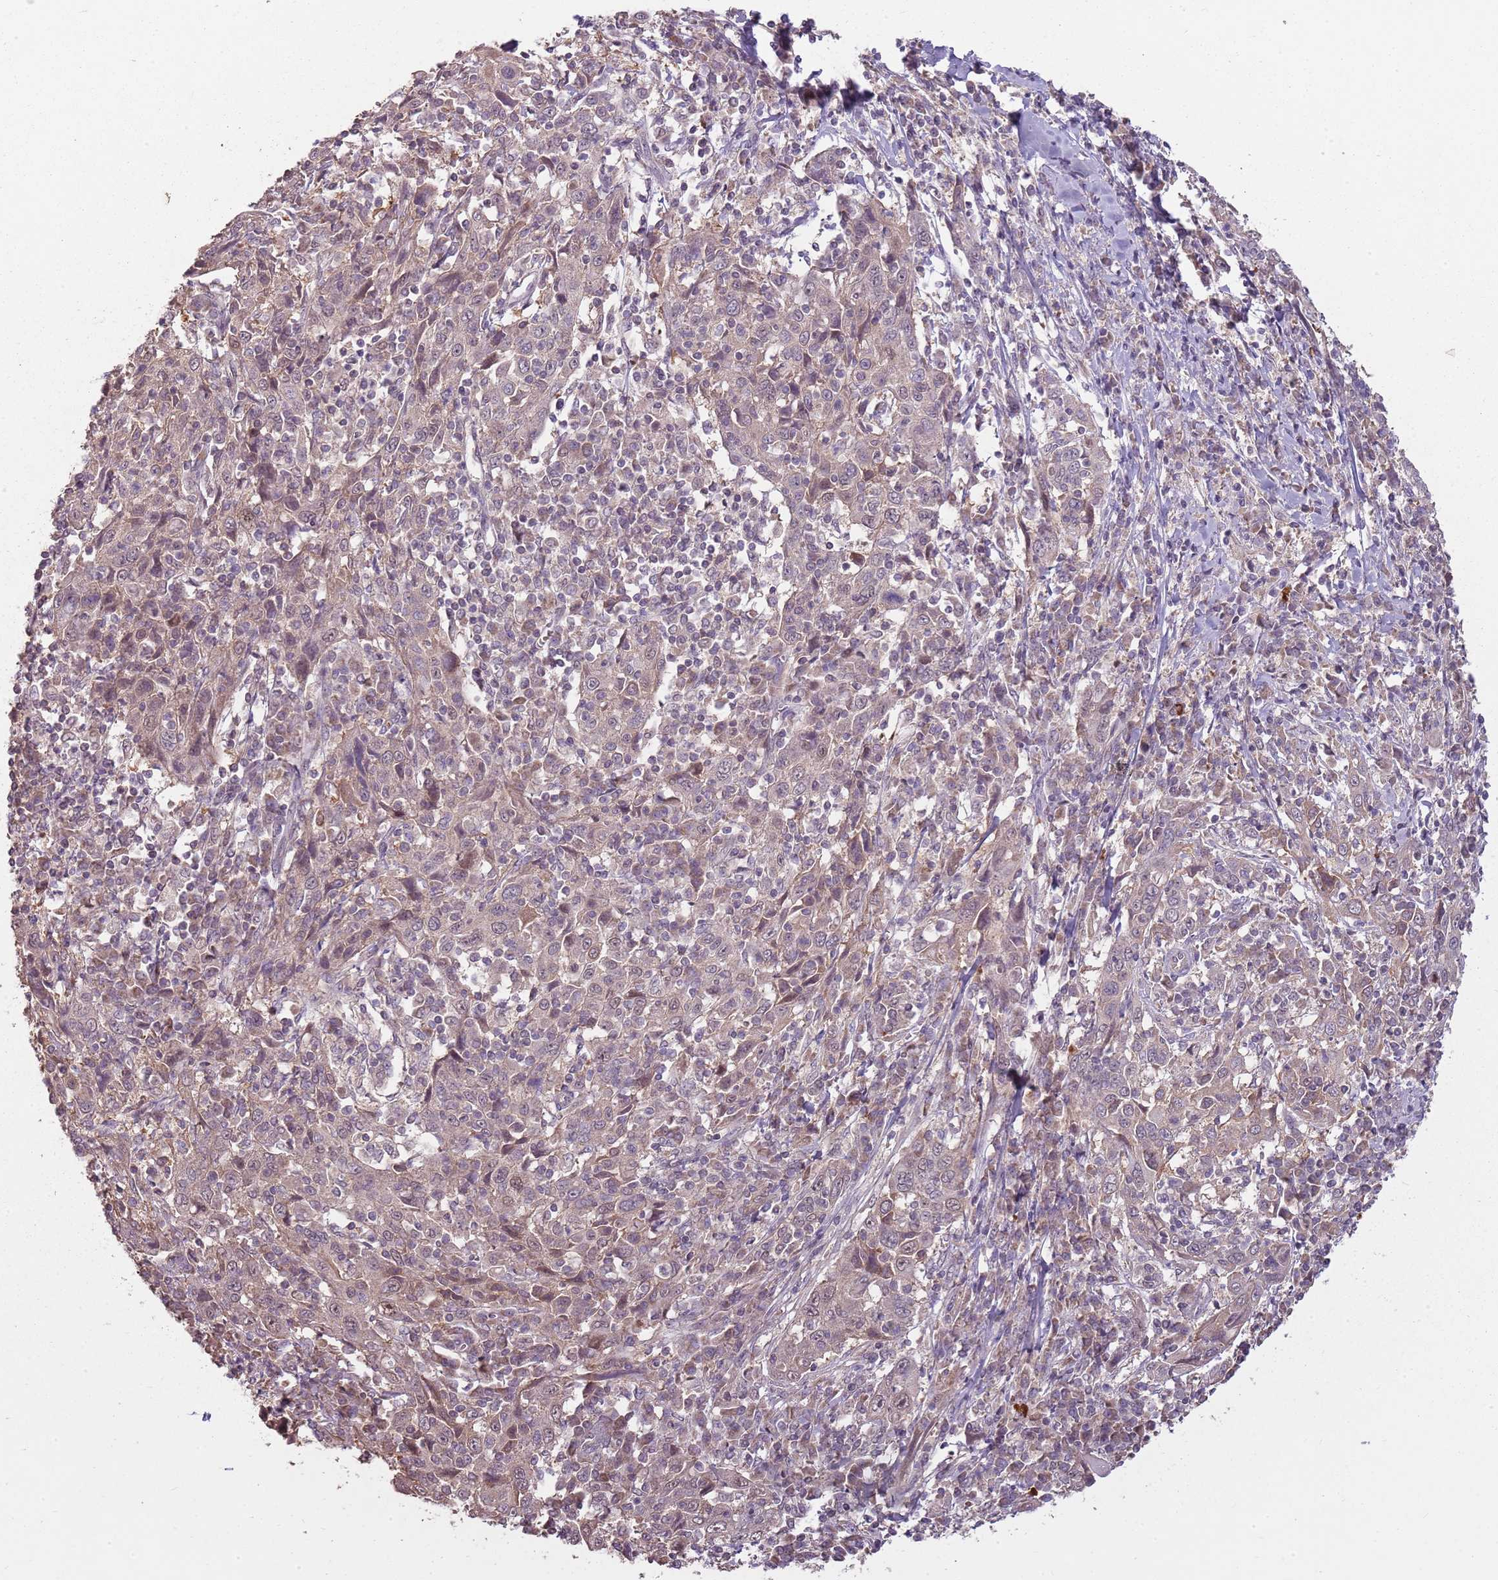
{"staining": {"intensity": "weak", "quantity": "<25%", "location": "nuclear"}, "tissue": "cervical cancer", "cell_type": "Tumor cells", "image_type": "cancer", "snomed": [{"axis": "morphology", "description": "Squamous cell carcinoma, NOS"}, {"axis": "topography", "description": "Cervix"}], "caption": "Tumor cells show no significant positivity in cervical cancer.", "gene": "TEKT4", "patient": {"sex": "female", "age": 46}}